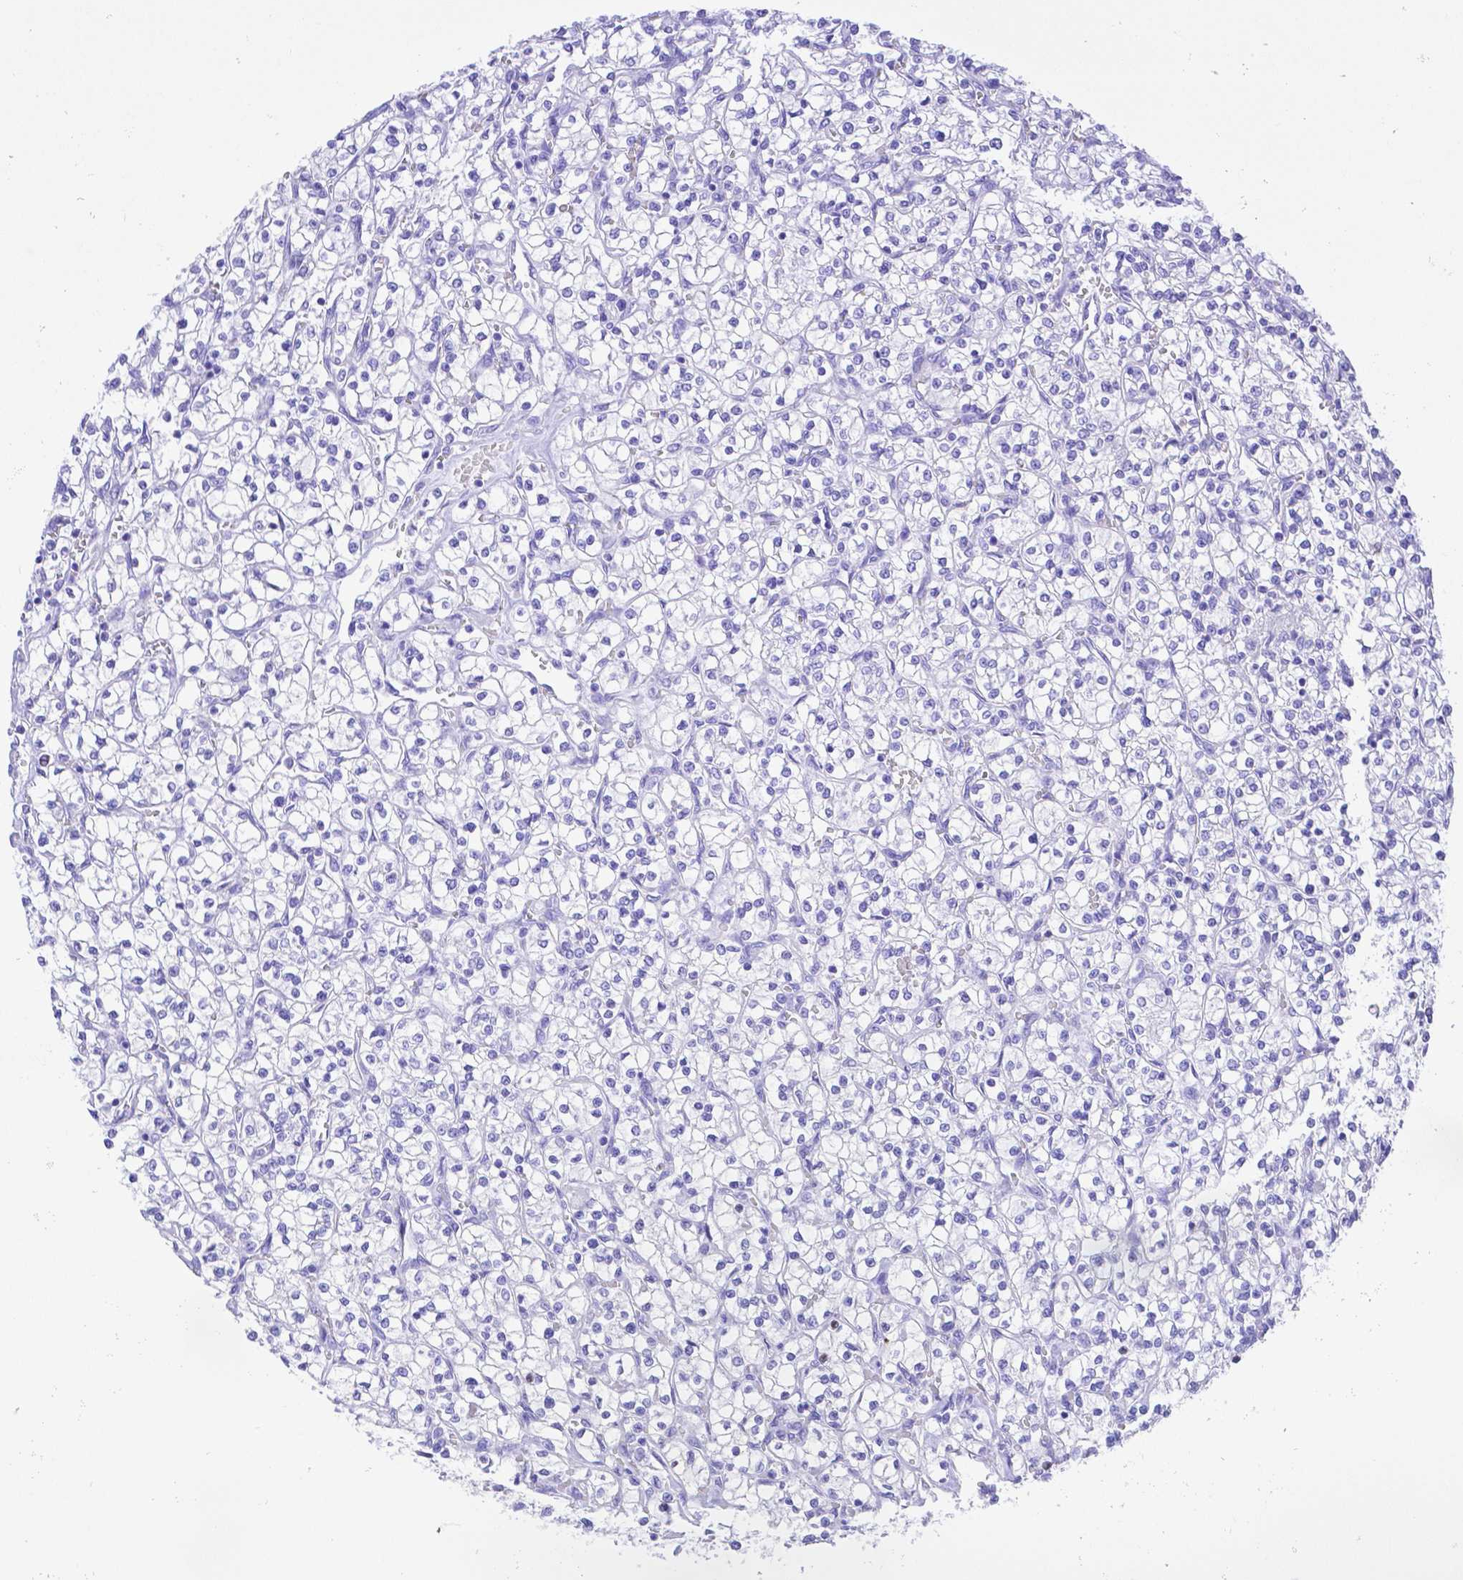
{"staining": {"intensity": "negative", "quantity": "none", "location": "none"}, "tissue": "renal cancer", "cell_type": "Tumor cells", "image_type": "cancer", "snomed": [{"axis": "morphology", "description": "Adenocarcinoma, NOS"}, {"axis": "topography", "description": "Kidney"}], "caption": "A micrograph of renal adenocarcinoma stained for a protein reveals no brown staining in tumor cells. (DAB immunohistochemistry, high magnification).", "gene": "SMR3A", "patient": {"sex": "female", "age": 64}}